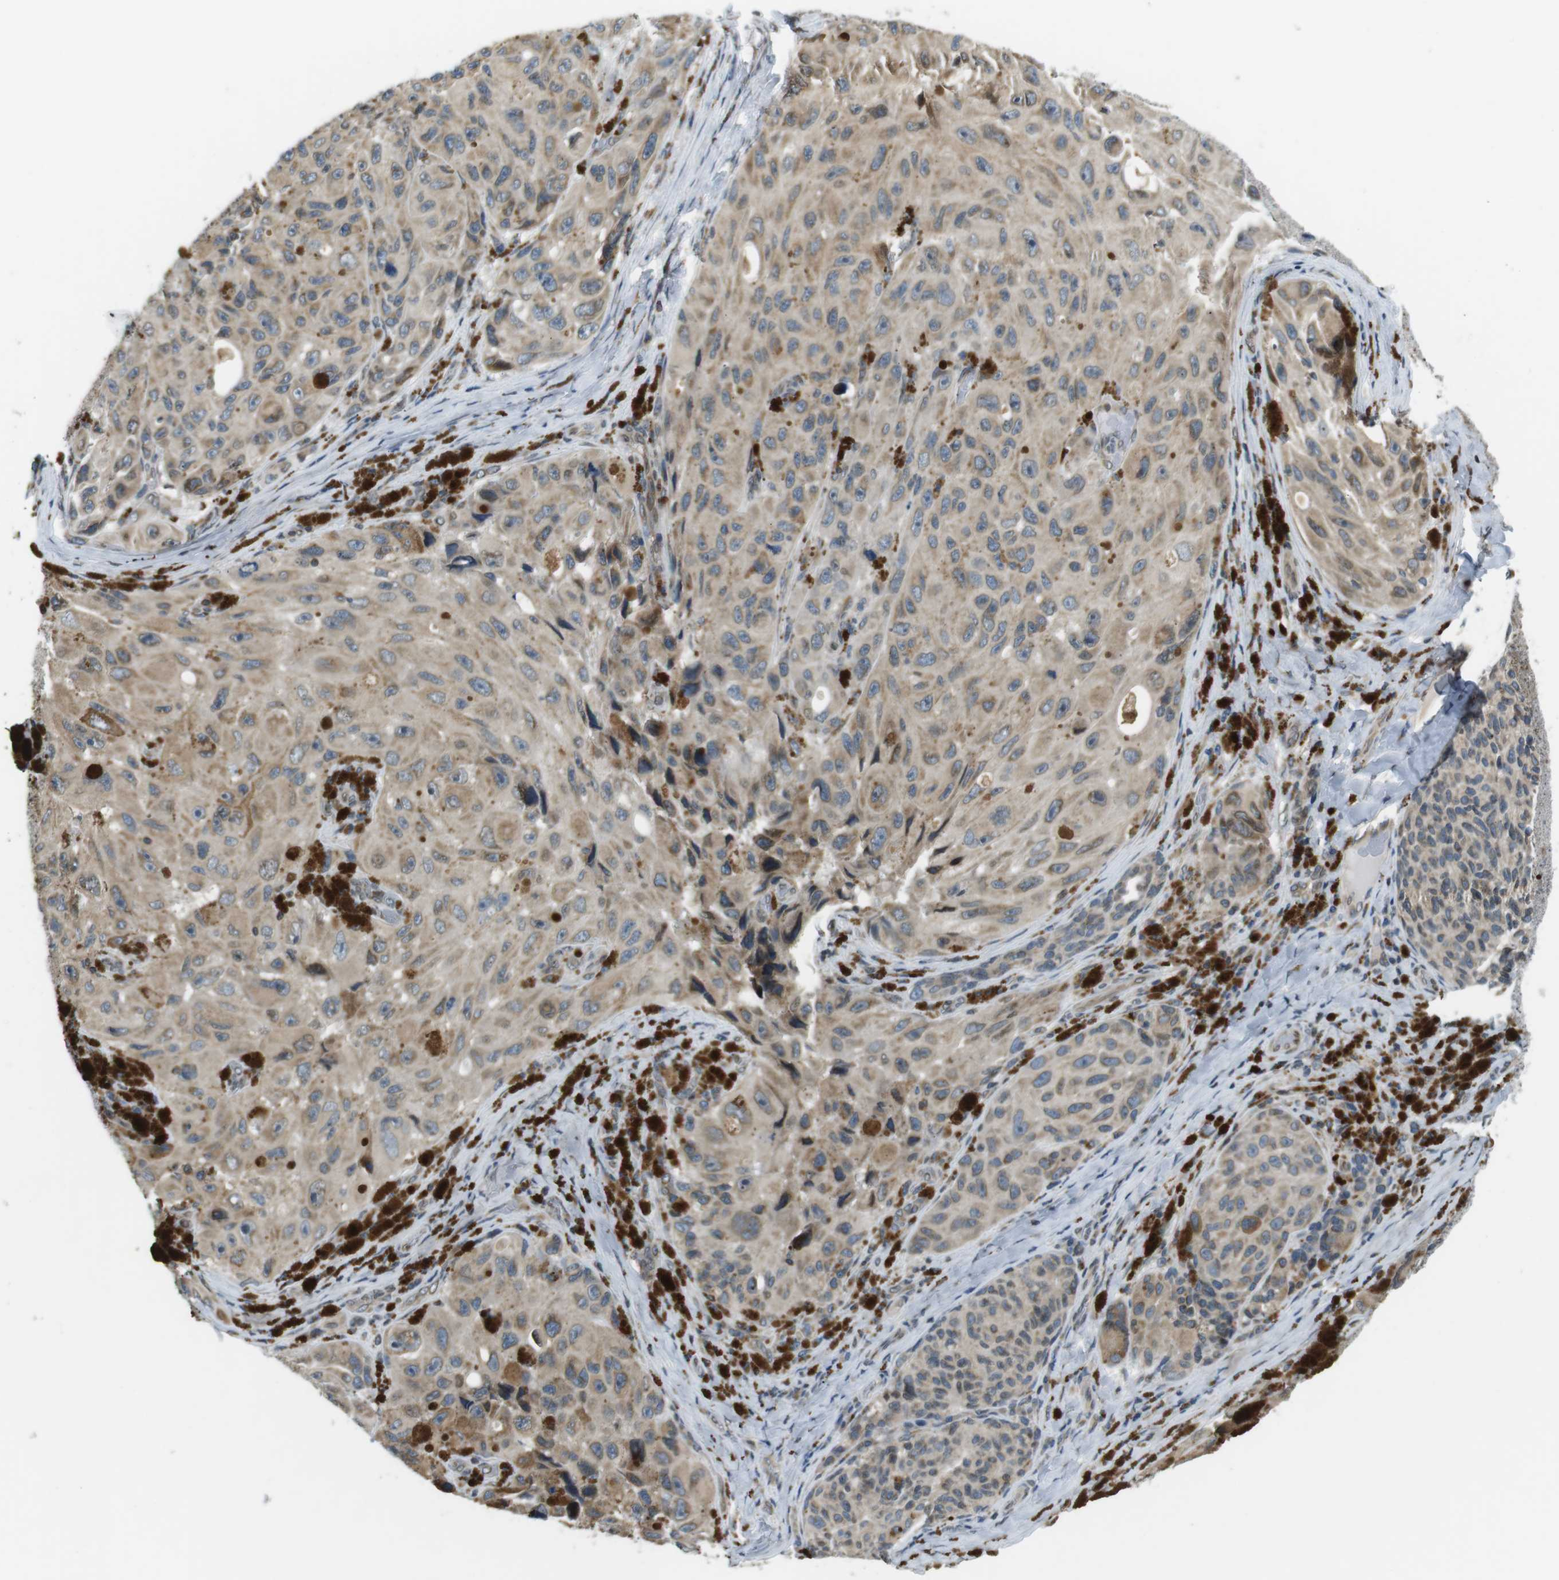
{"staining": {"intensity": "weak", "quantity": ">75%", "location": "cytoplasmic/membranous,nuclear"}, "tissue": "melanoma", "cell_type": "Tumor cells", "image_type": "cancer", "snomed": [{"axis": "morphology", "description": "Malignant melanoma, NOS"}, {"axis": "topography", "description": "Skin"}], "caption": "Immunohistochemistry (IHC) photomicrograph of malignant melanoma stained for a protein (brown), which exhibits low levels of weak cytoplasmic/membranous and nuclear staining in about >75% of tumor cells.", "gene": "TMX4", "patient": {"sex": "female", "age": 73}}